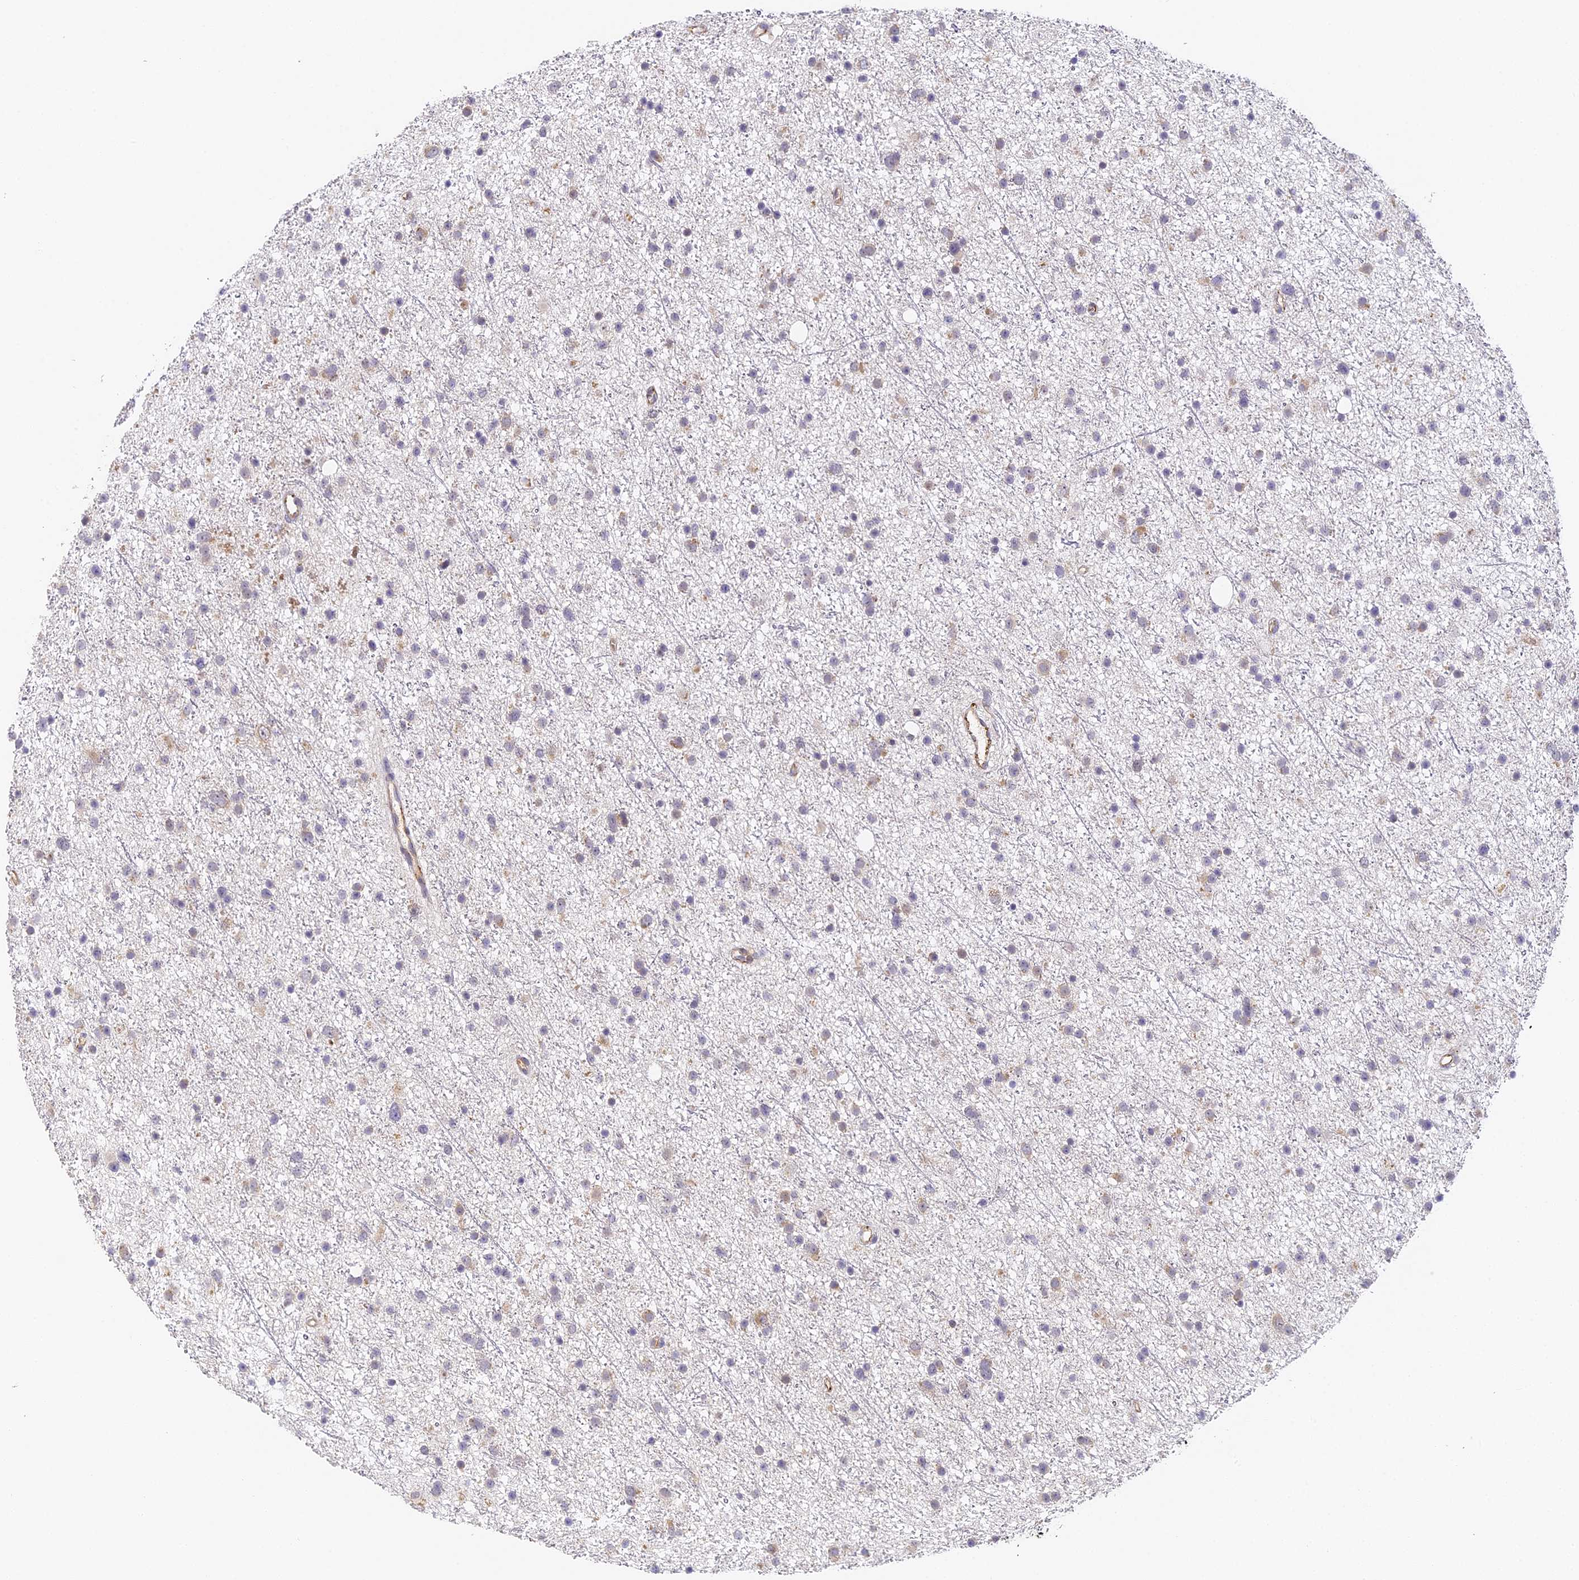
{"staining": {"intensity": "weak", "quantity": "<25%", "location": "cytoplasmic/membranous"}, "tissue": "glioma", "cell_type": "Tumor cells", "image_type": "cancer", "snomed": [{"axis": "morphology", "description": "Glioma, malignant, Low grade"}, {"axis": "topography", "description": "Cerebral cortex"}], "caption": "Tumor cells are negative for brown protein staining in malignant low-grade glioma.", "gene": "DNAAF10", "patient": {"sex": "female", "age": 39}}